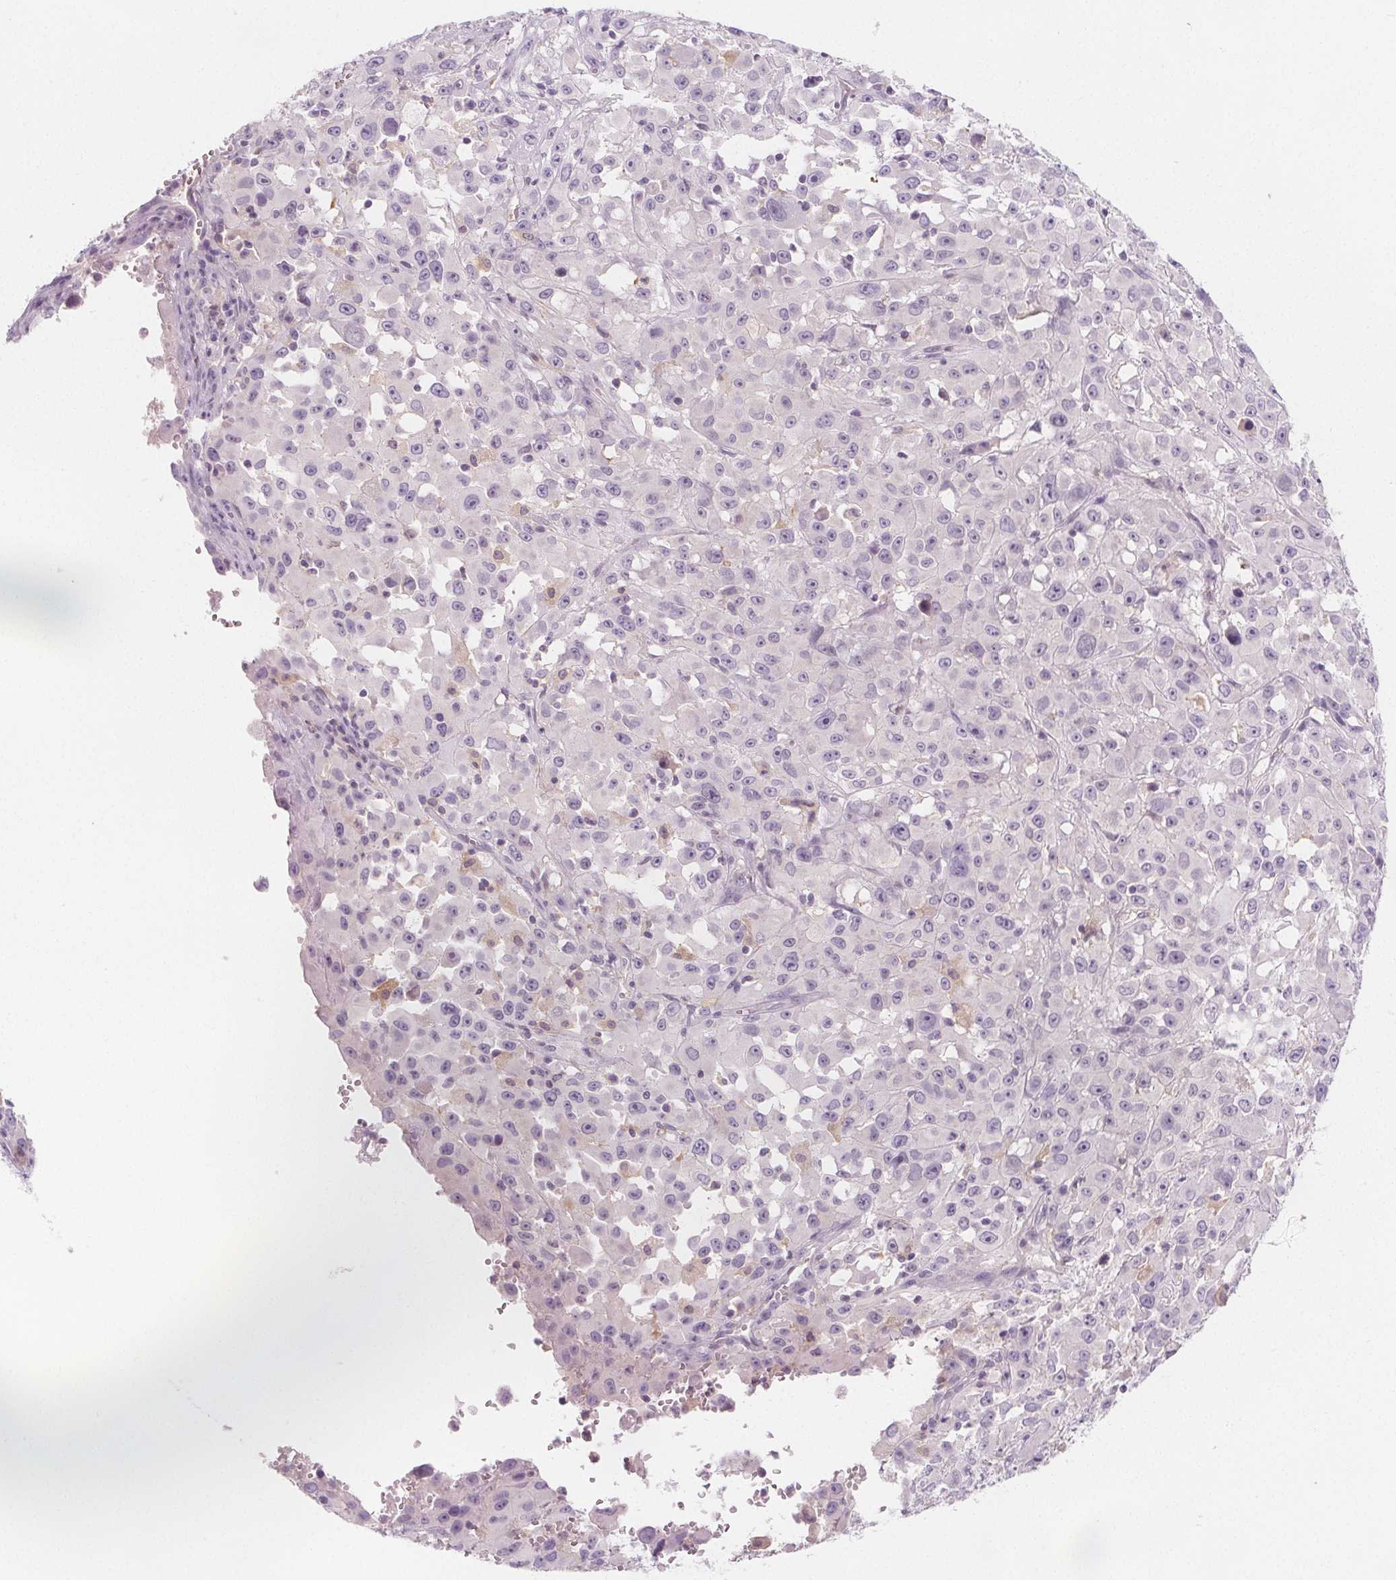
{"staining": {"intensity": "negative", "quantity": "none", "location": "none"}, "tissue": "melanoma", "cell_type": "Tumor cells", "image_type": "cancer", "snomed": [{"axis": "morphology", "description": "Malignant melanoma, Metastatic site"}, {"axis": "topography", "description": "Soft tissue"}], "caption": "This is a image of IHC staining of malignant melanoma (metastatic site), which shows no expression in tumor cells. (DAB (3,3'-diaminobenzidine) immunohistochemistry visualized using brightfield microscopy, high magnification).", "gene": "UGP2", "patient": {"sex": "male", "age": 50}}